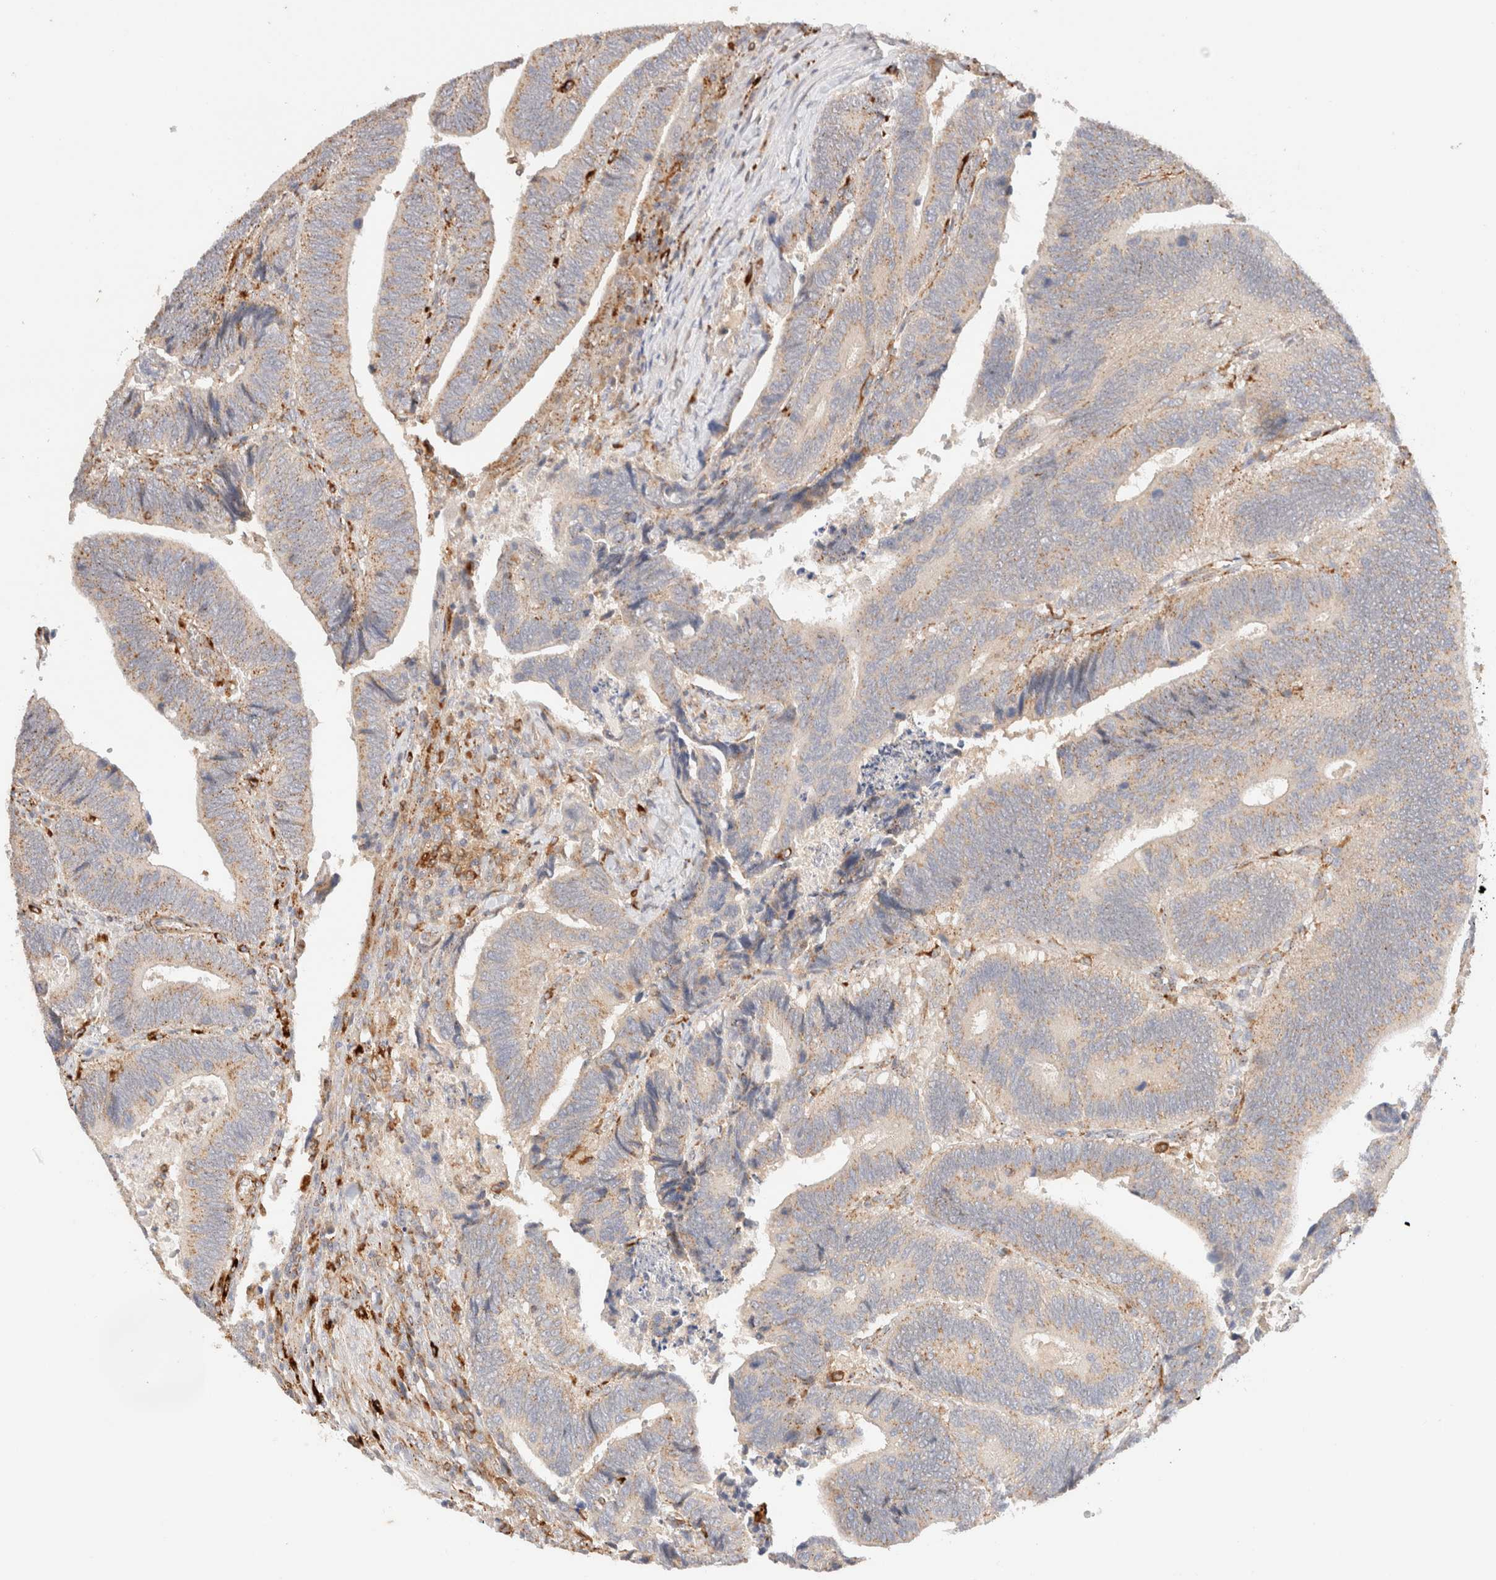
{"staining": {"intensity": "moderate", "quantity": "25%-75%", "location": "cytoplasmic/membranous"}, "tissue": "colorectal cancer", "cell_type": "Tumor cells", "image_type": "cancer", "snomed": [{"axis": "morphology", "description": "Inflammation, NOS"}, {"axis": "morphology", "description": "Adenocarcinoma, NOS"}, {"axis": "topography", "description": "Colon"}], "caption": "Brown immunohistochemical staining in human adenocarcinoma (colorectal) demonstrates moderate cytoplasmic/membranous staining in about 25%-75% of tumor cells.", "gene": "RABEPK", "patient": {"sex": "male", "age": 72}}